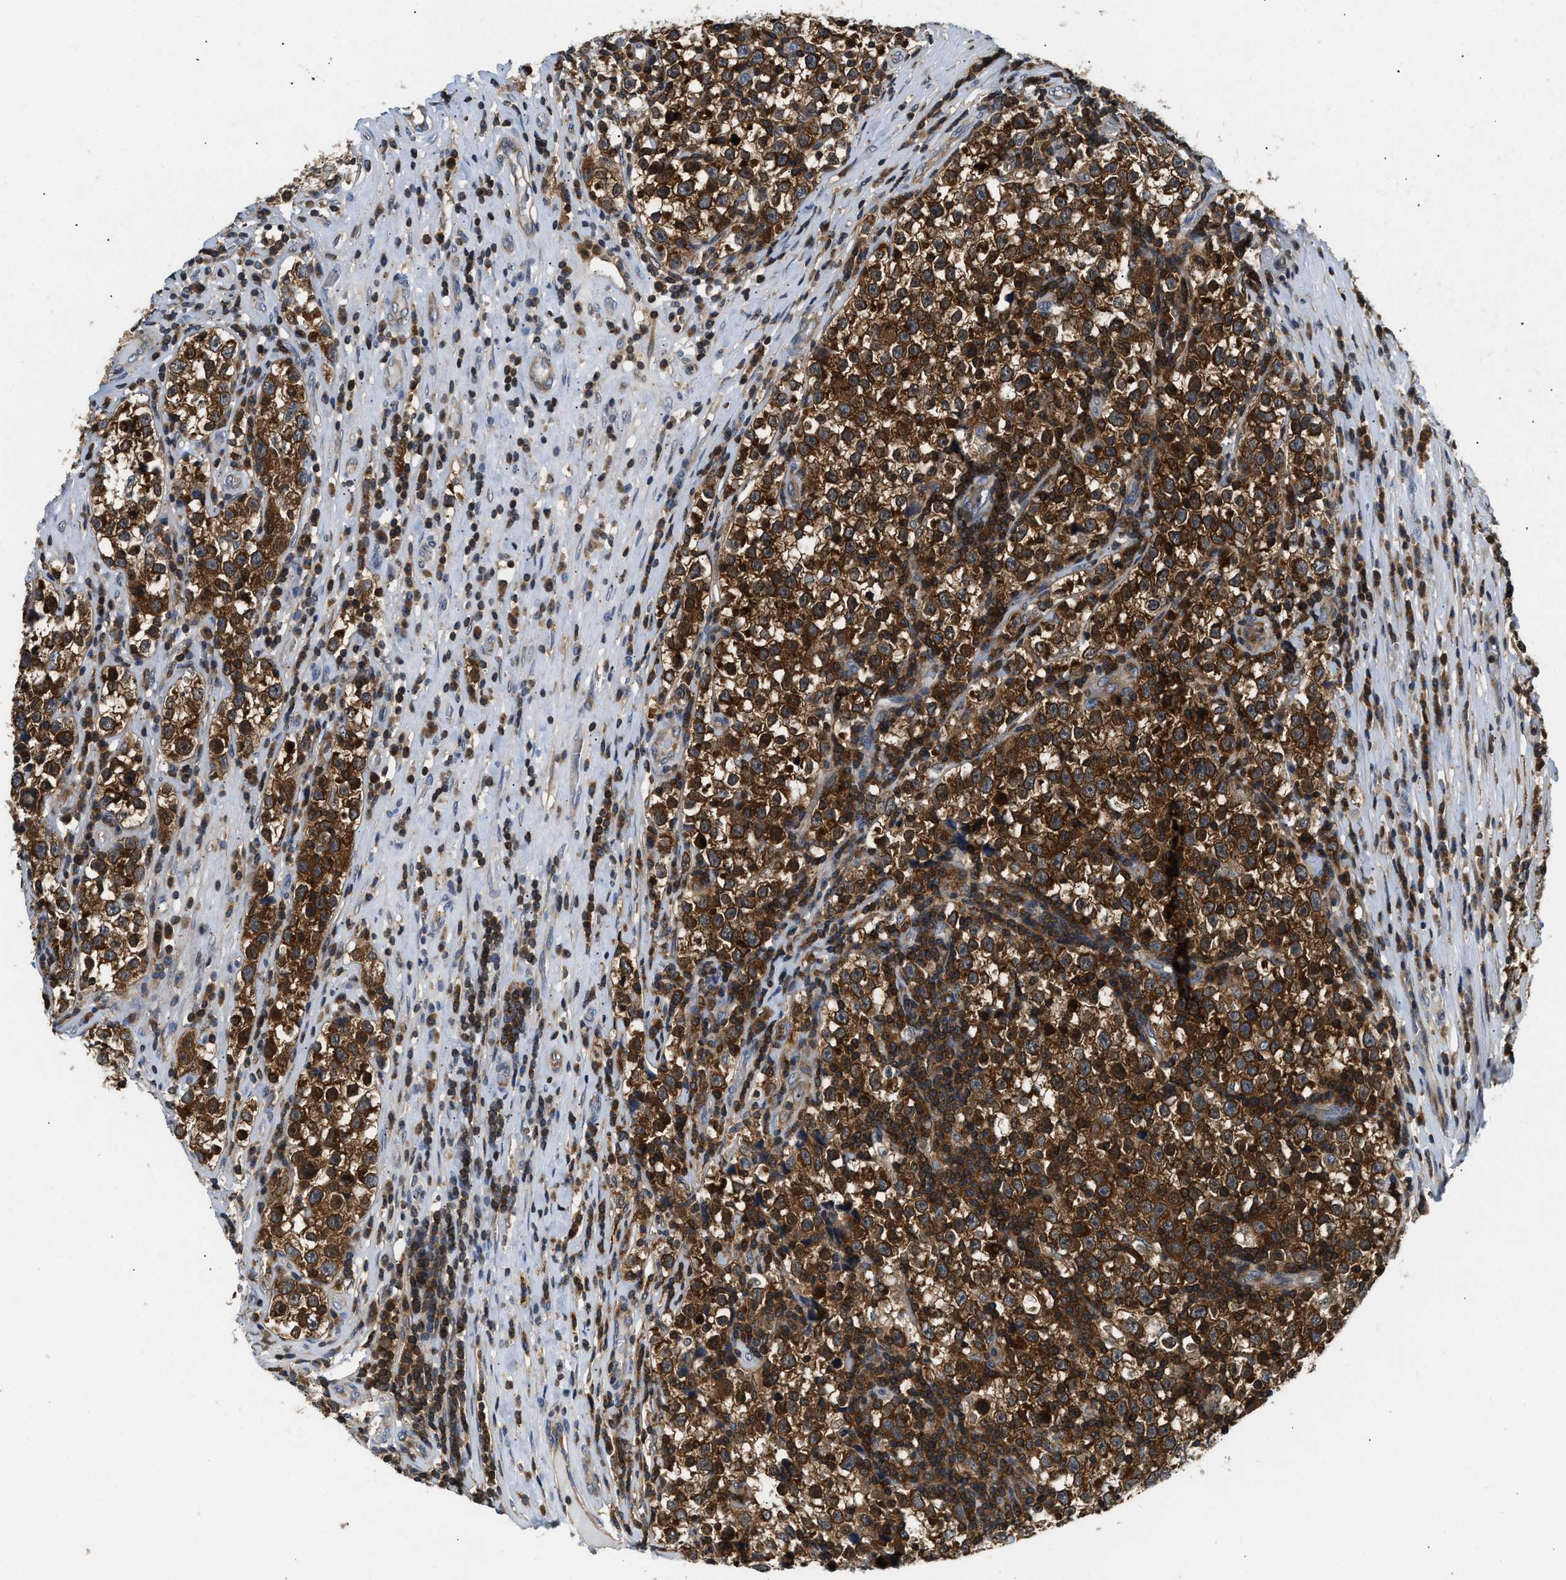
{"staining": {"intensity": "strong", "quantity": ">75%", "location": "cytoplasmic/membranous"}, "tissue": "testis cancer", "cell_type": "Tumor cells", "image_type": "cancer", "snomed": [{"axis": "morphology", "description": "Normal tissue, NOS"}, {"axis": "morphology", "description": "Seminoma, NOS"}, {"axis": "topography", "description": "Testis"}], "caption": "Testis seminoma stained with a protein marker exhibits strong staining in tumor cells.", "gene": "CCM2", "patient": {"sex": "male", "age": 43}}